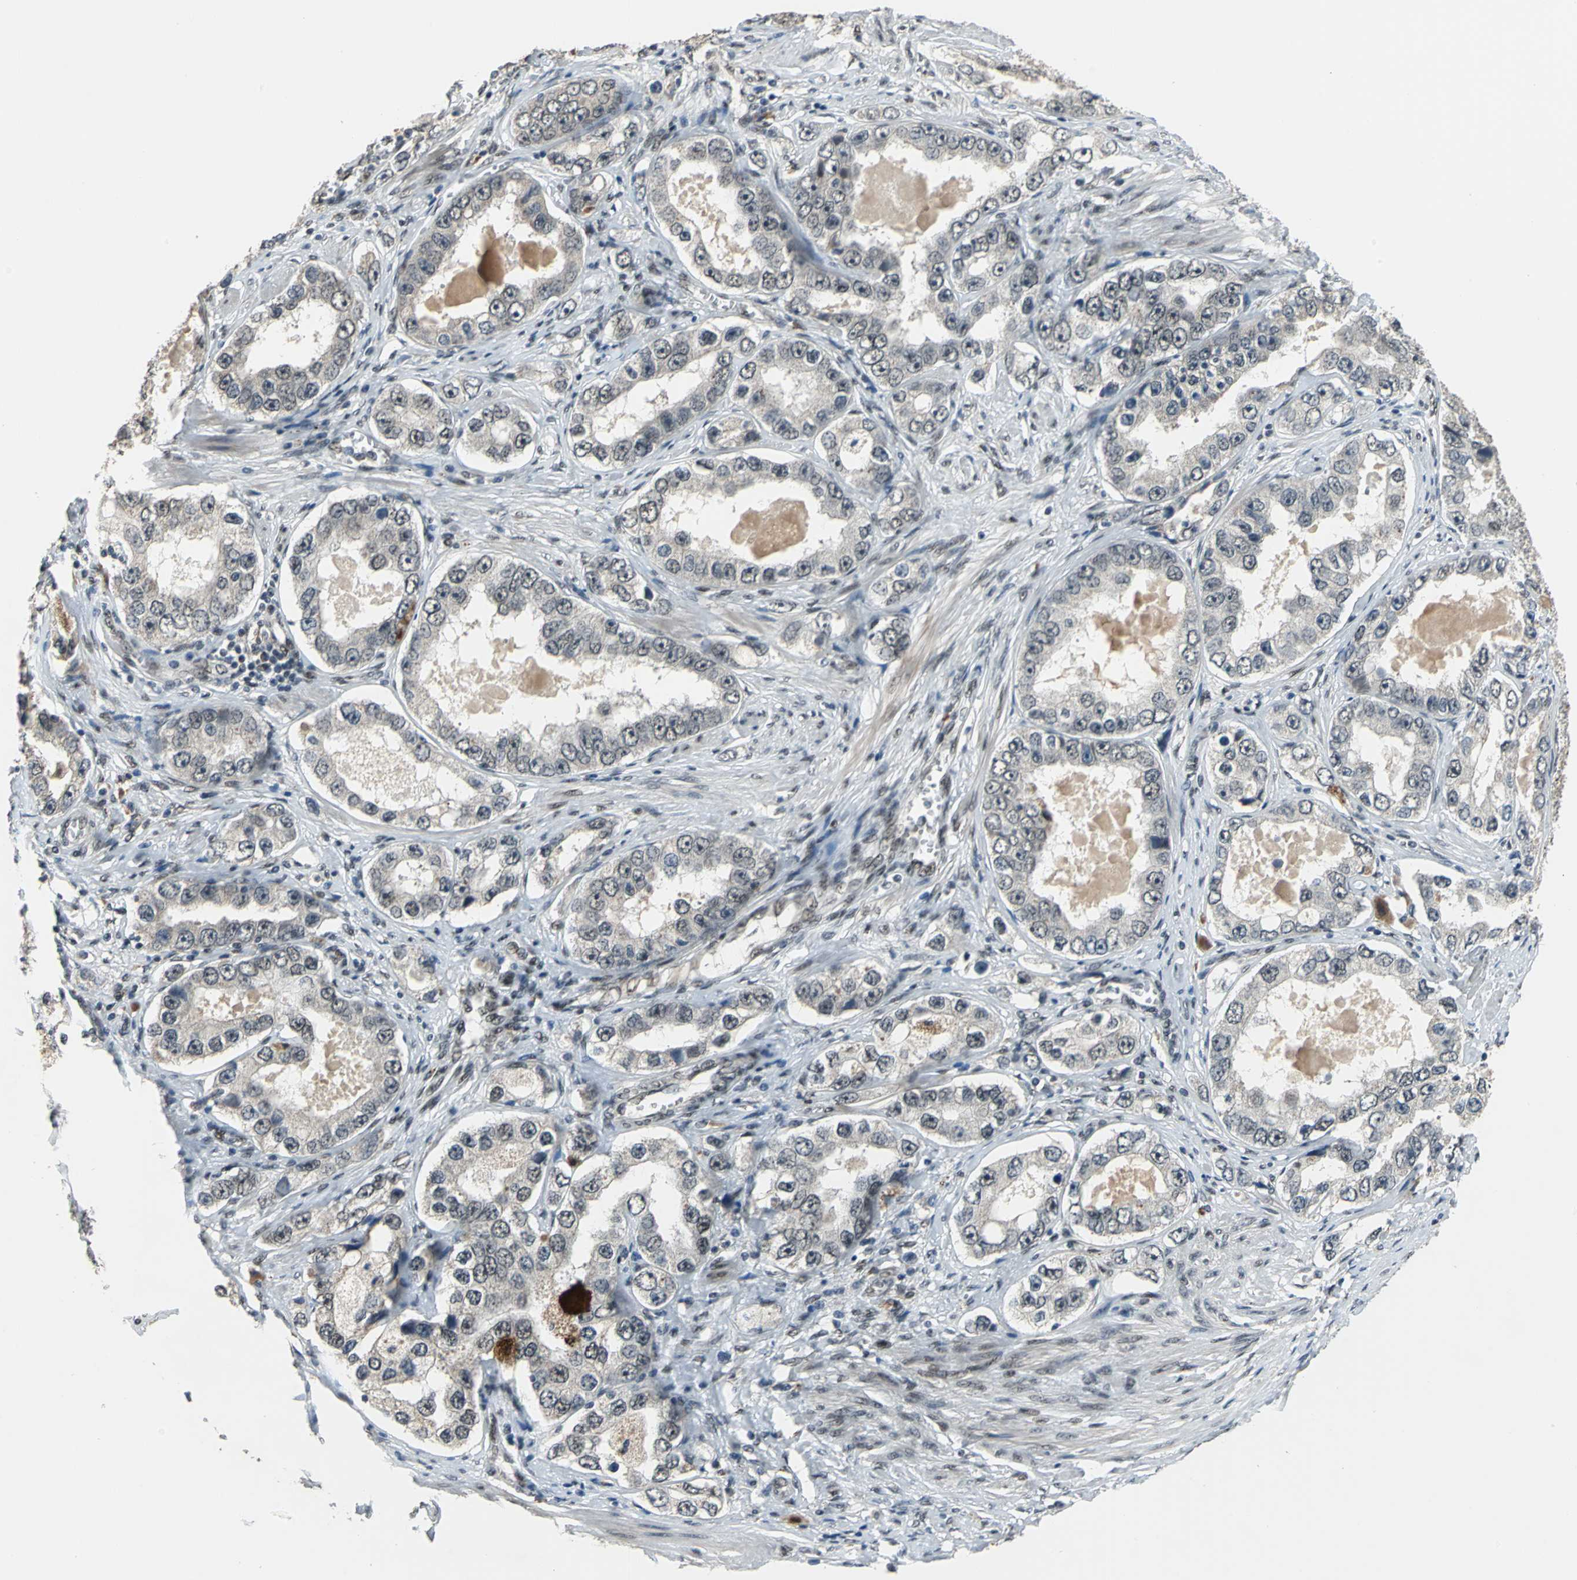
{"staining": {"intensity": "weak", "quantity": "<25%", "location": "cytoplasmic/membranous"}, "tissue": "prostate cancer", "cell_type": "Tumor cells", "image_type": "cancer", "snomed": [{"axis": "morphology", "description": "Adenocarcinoma, High grade"}, {"axis": "topography", "description": "Prostate"}], "caption": "This is an immunohistochemistry (IHC) photomicrograph of human adenocarcinoma (high-grade) (prostate). There is no staining in tumor cells.", "gene": "ELF2", "patient": {"sex": "male", "age": 63}}